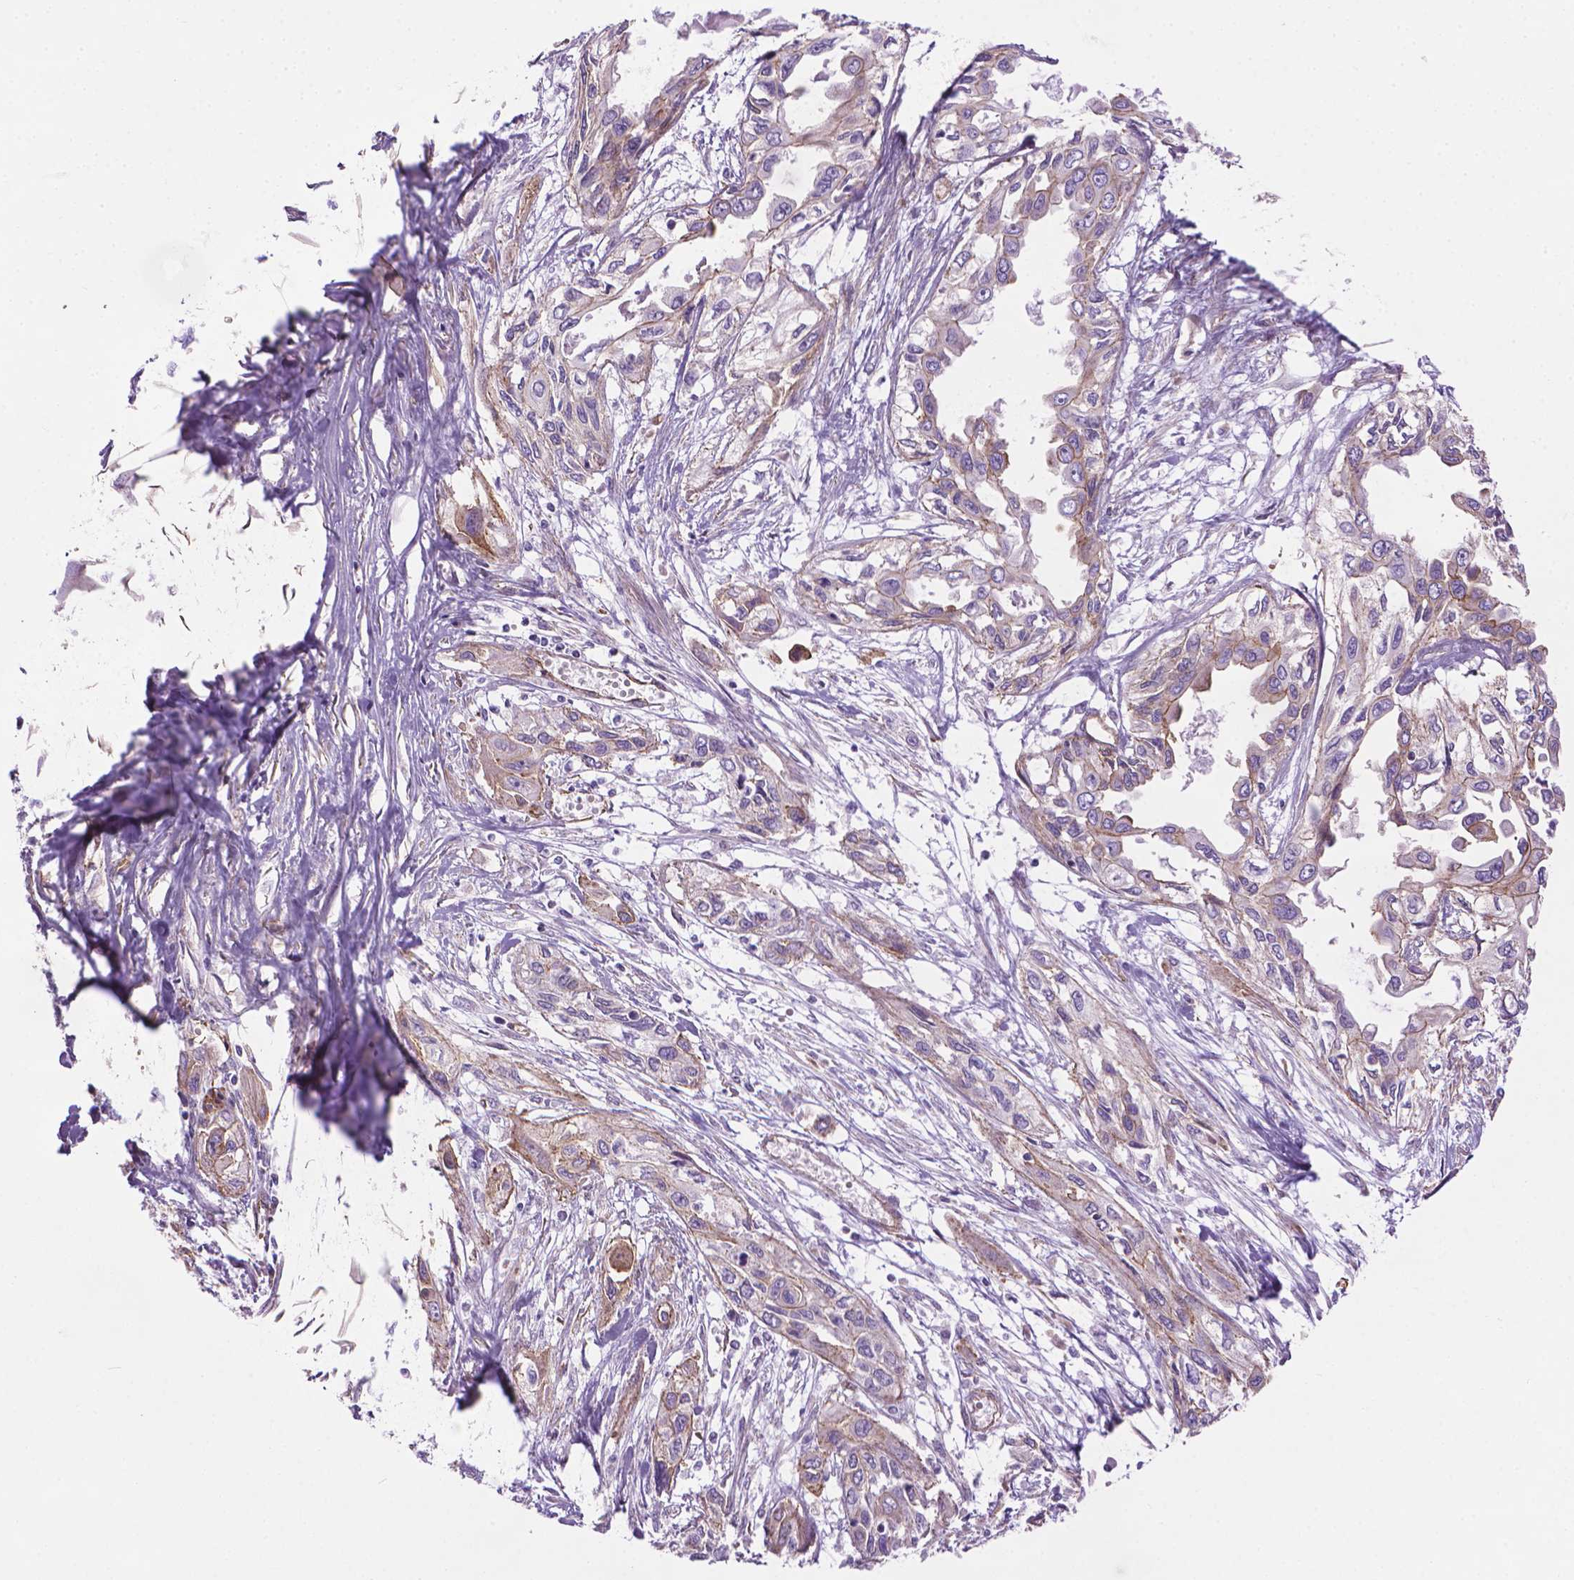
{"staining": {"intensity": "weak", "quantity": "25%-75%", "location": "cytoplasmic/membranous"}, "tissue": "pancreatic cancer", "cell_type": "Tumor cells", "image_type": "cancer", "snomed": [{"axis": "morphology", "description": "Adenocarcinoma, NOS"}, {"axis": "topography", "description": "Pancreas"}], "caption": "This is a histology image of immunohistochemistry (IHC) staining of pancreatic cancer, which shows weak expression in the cytoplasmic/membranous of tumor cells.", "gene": "TENT5A", "patient": {"sex": "female", "age": 55}}